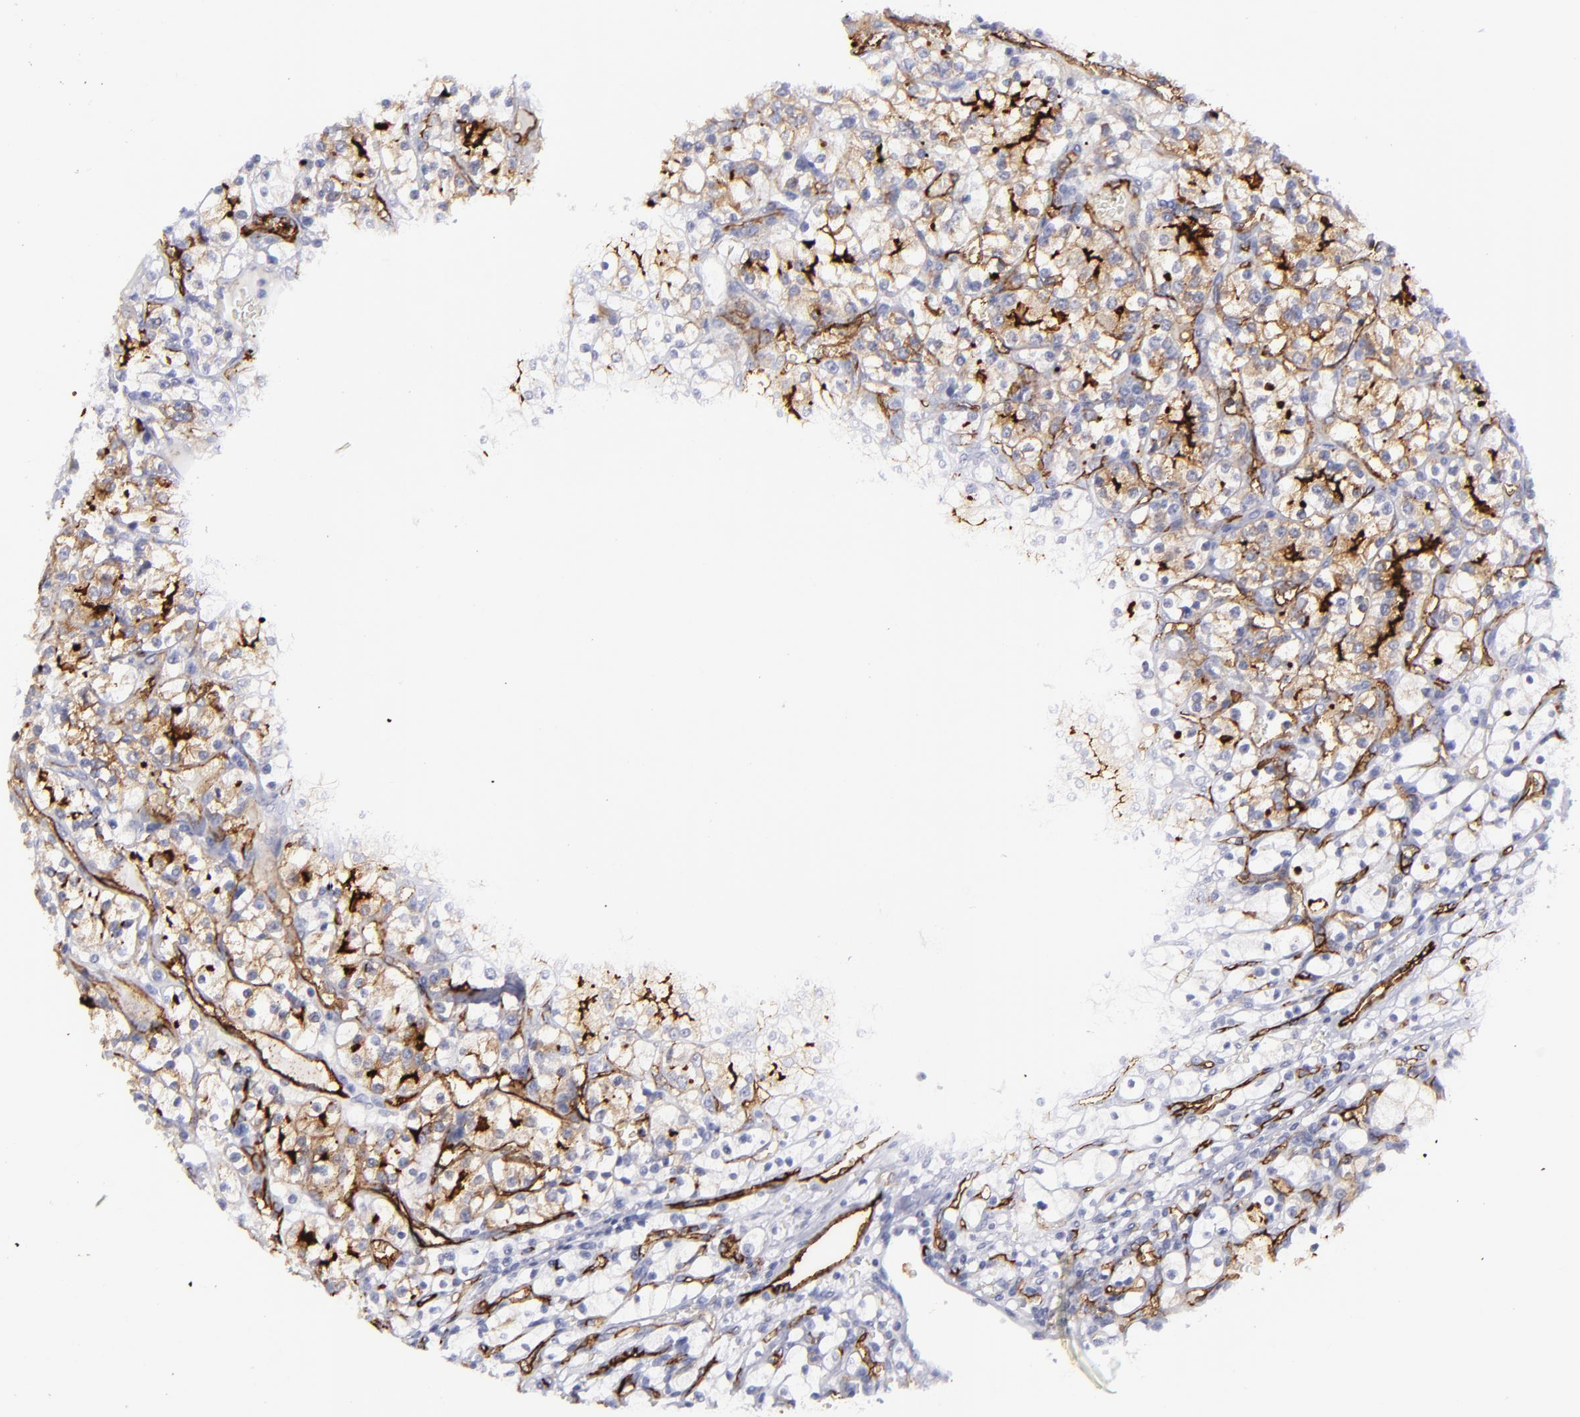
{"staining": {"intensity": "strong", "quantity": ">75%", "location": "cytoplasmic/membranous"}, "tissue": "renal cancer", "cell_type": "Tumor cells", "image_type": "cancer", "snomed": [{"axis": "morphology", "description": "Adenocarcinoma, NOS"}, {"axis": "topography", "description": "Kidney"}], "caption": "Brown immunohistochemical staining in renal cancer (adenocarcinoma) reveals strong cytoplasmic/membranous expression in approximately >75% of tumor cells.", "gene": "ACE", "patient": {"sex": "female", "age": 62}}